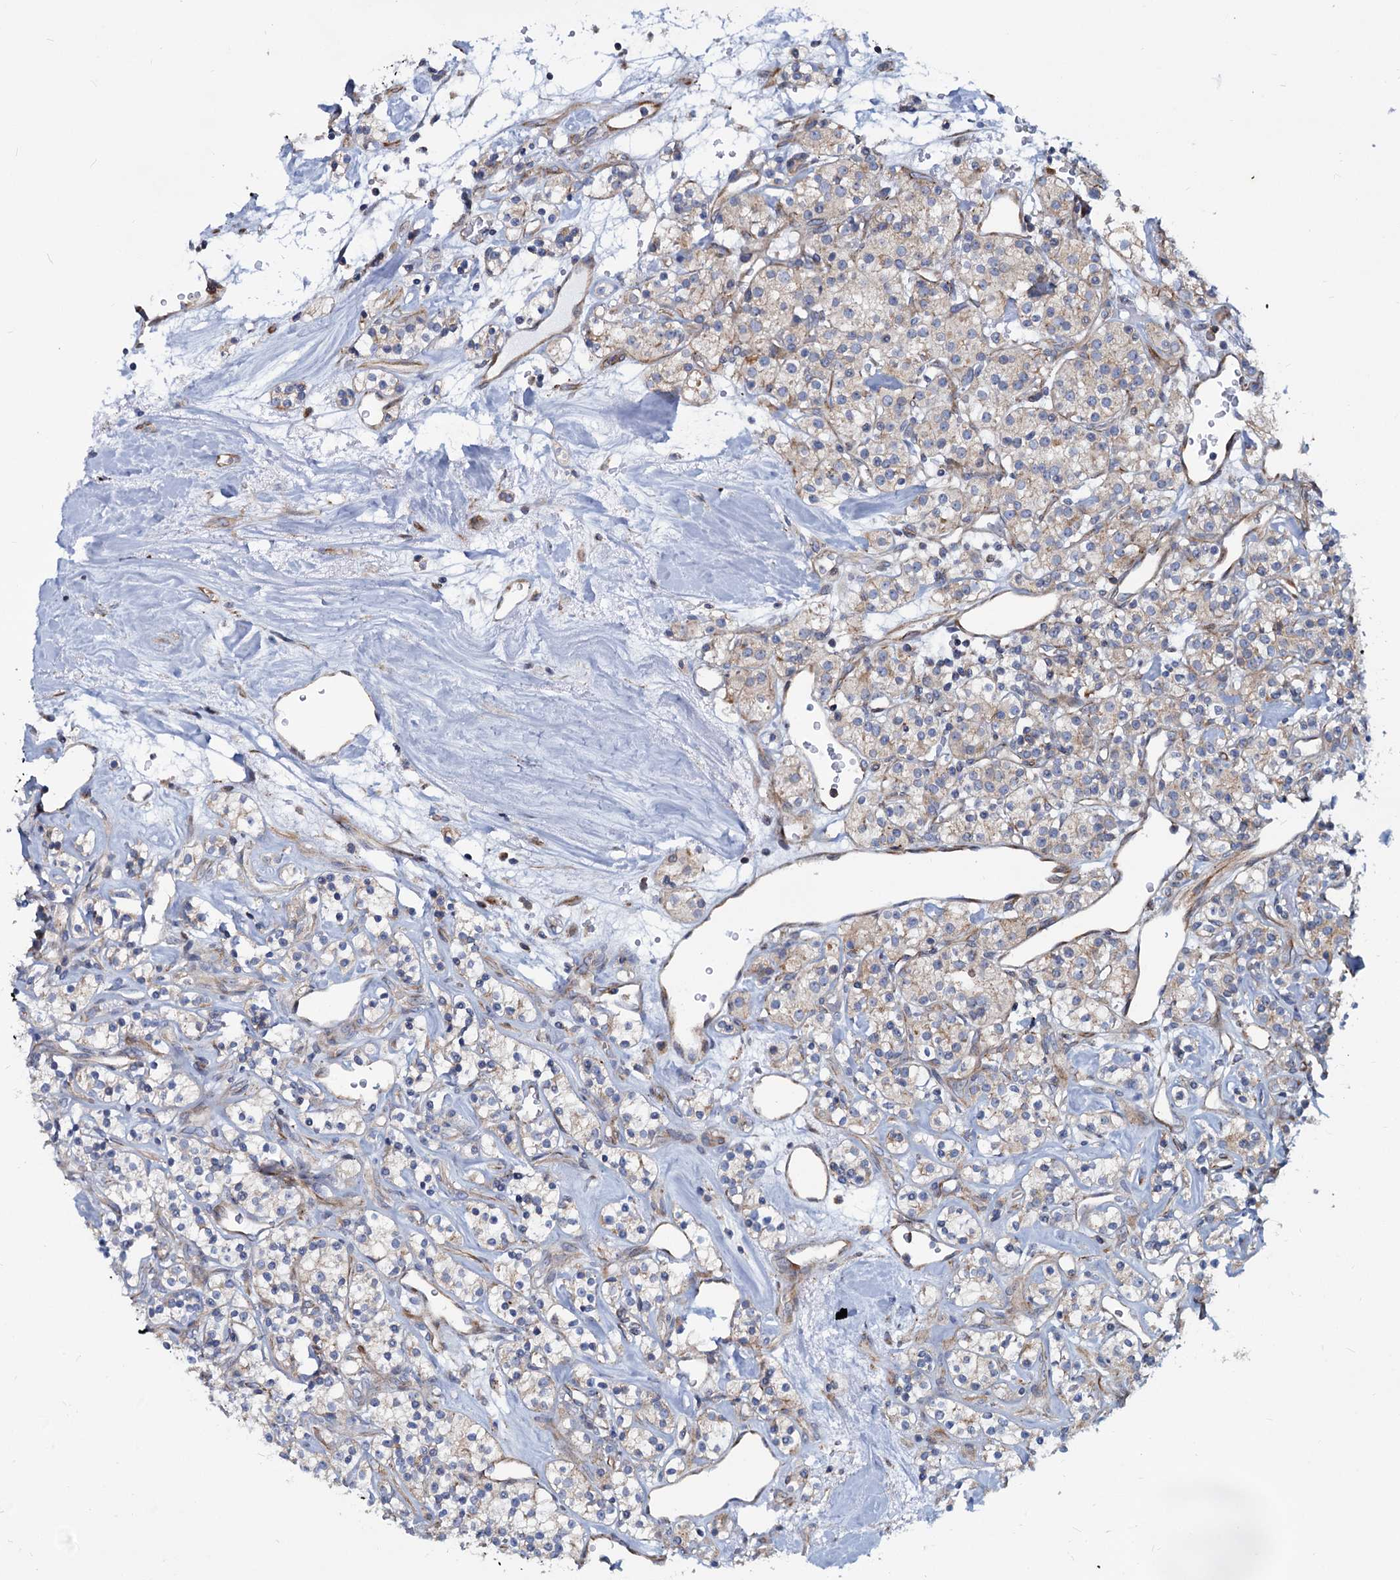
{"staining": {"intensity": "weak", "quantity": "25%-75%", "location": "cytoplasmic/membranous"}, "tissue": "renal cancer", "cell_type": "Tumor cells", "image_type": "cancer", "snomed": [{"axis": "morphology", "description": "Adenocarcinoma, NOS"}, {"axis": "topography", "description": "Kidney"}], "caption": "Immunohistochemistry (IHC) histopathology image of renal adenocarcinoma stained for a protein (brown), which reveals low levels of weak cytoplasmic/membranous positivity in about 25%-75% of tumor cells.", "gene": "PSEN1", "patient": {"sex": "male", "age": 77}}